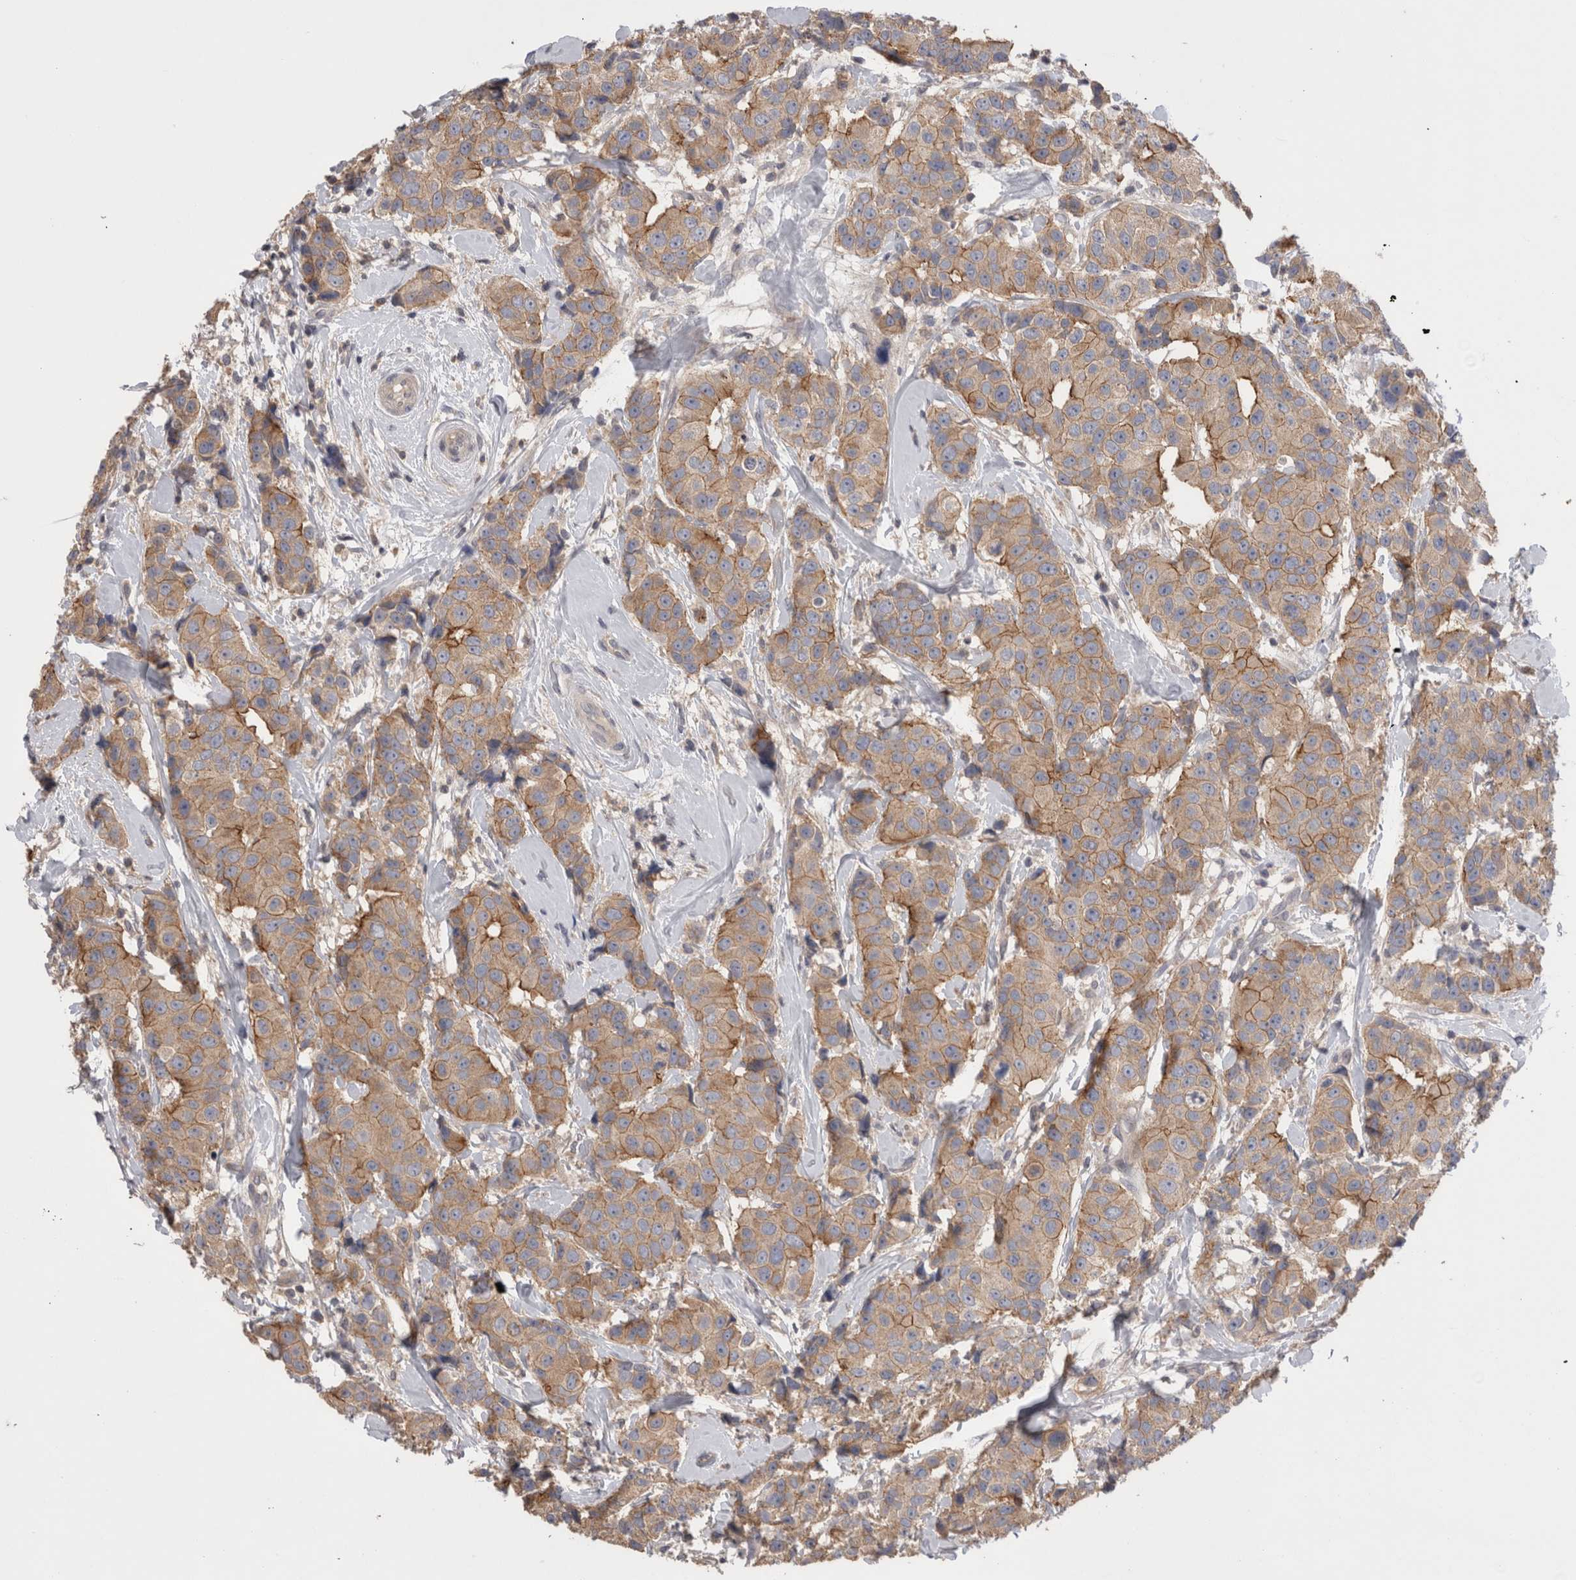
{"staining": {"intensity": "moderate", "quantity": ">75%", "location": "cytoplasmic/membranous"}, "tissue": "breast cancer", "cell_type": "Tumor cells", "image_type": "cancer", "snomed": [{"axis": "morphology", "description": "Normal tissue, NOS"}, {"axis": "morphology", "description": "Duct carcinoma"}, {"axis": "topography", "description": "Breast"}], "caption": "IHC of human infiltrating ductal carcinoma (breast) reveals medium levels of moderate cytoplasmic/membranous staining in about >75% of tumor cells.", "gene": "OTOR", "patient": {"sex": "female", "age": 39}}